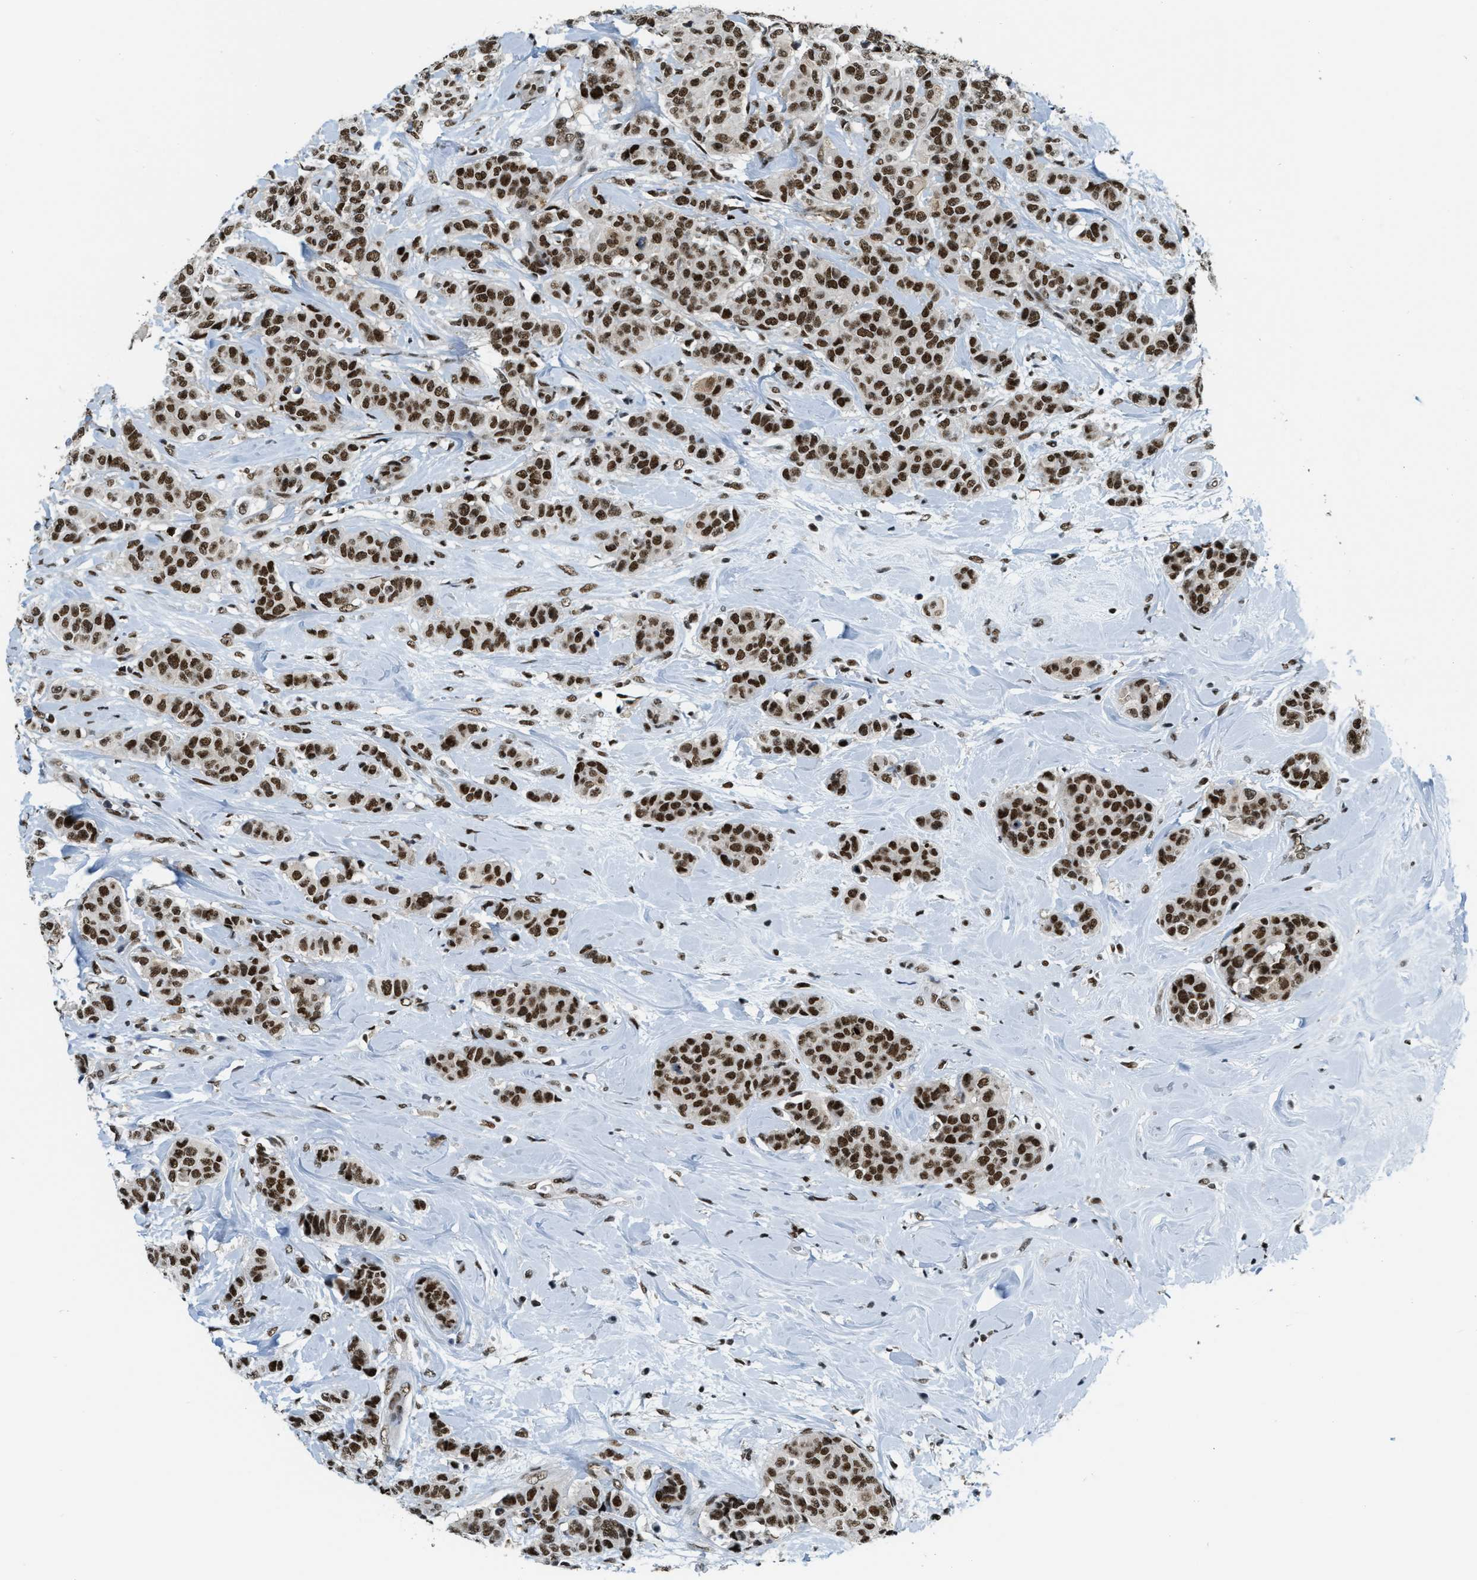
{"staining": {"intensity": "strong", "quantity": ">75%", "location": "nuclear"}, "tissue": "breast cancer", "cell_type": "Tumor cells", "image_type": "cancer", "snomed": [{"axis": "morphology", "description": "Normal tissue, NOS"}, {"axis": "morphology", "description": "Duct carcinoma"}, {"axis": "topography", "description": "Breast"}], "caption": "IHC image of neoplastic tissue: human breast cancer (infiltrating ductal carcinoma) stained using IHC reveals high levels of strong protein expression localized specifically in the nuclear of tumor cells, appearing as a nuclear brown color.", "gene": "NUMA1", "patient": {"sex": "female", "age": 40}}